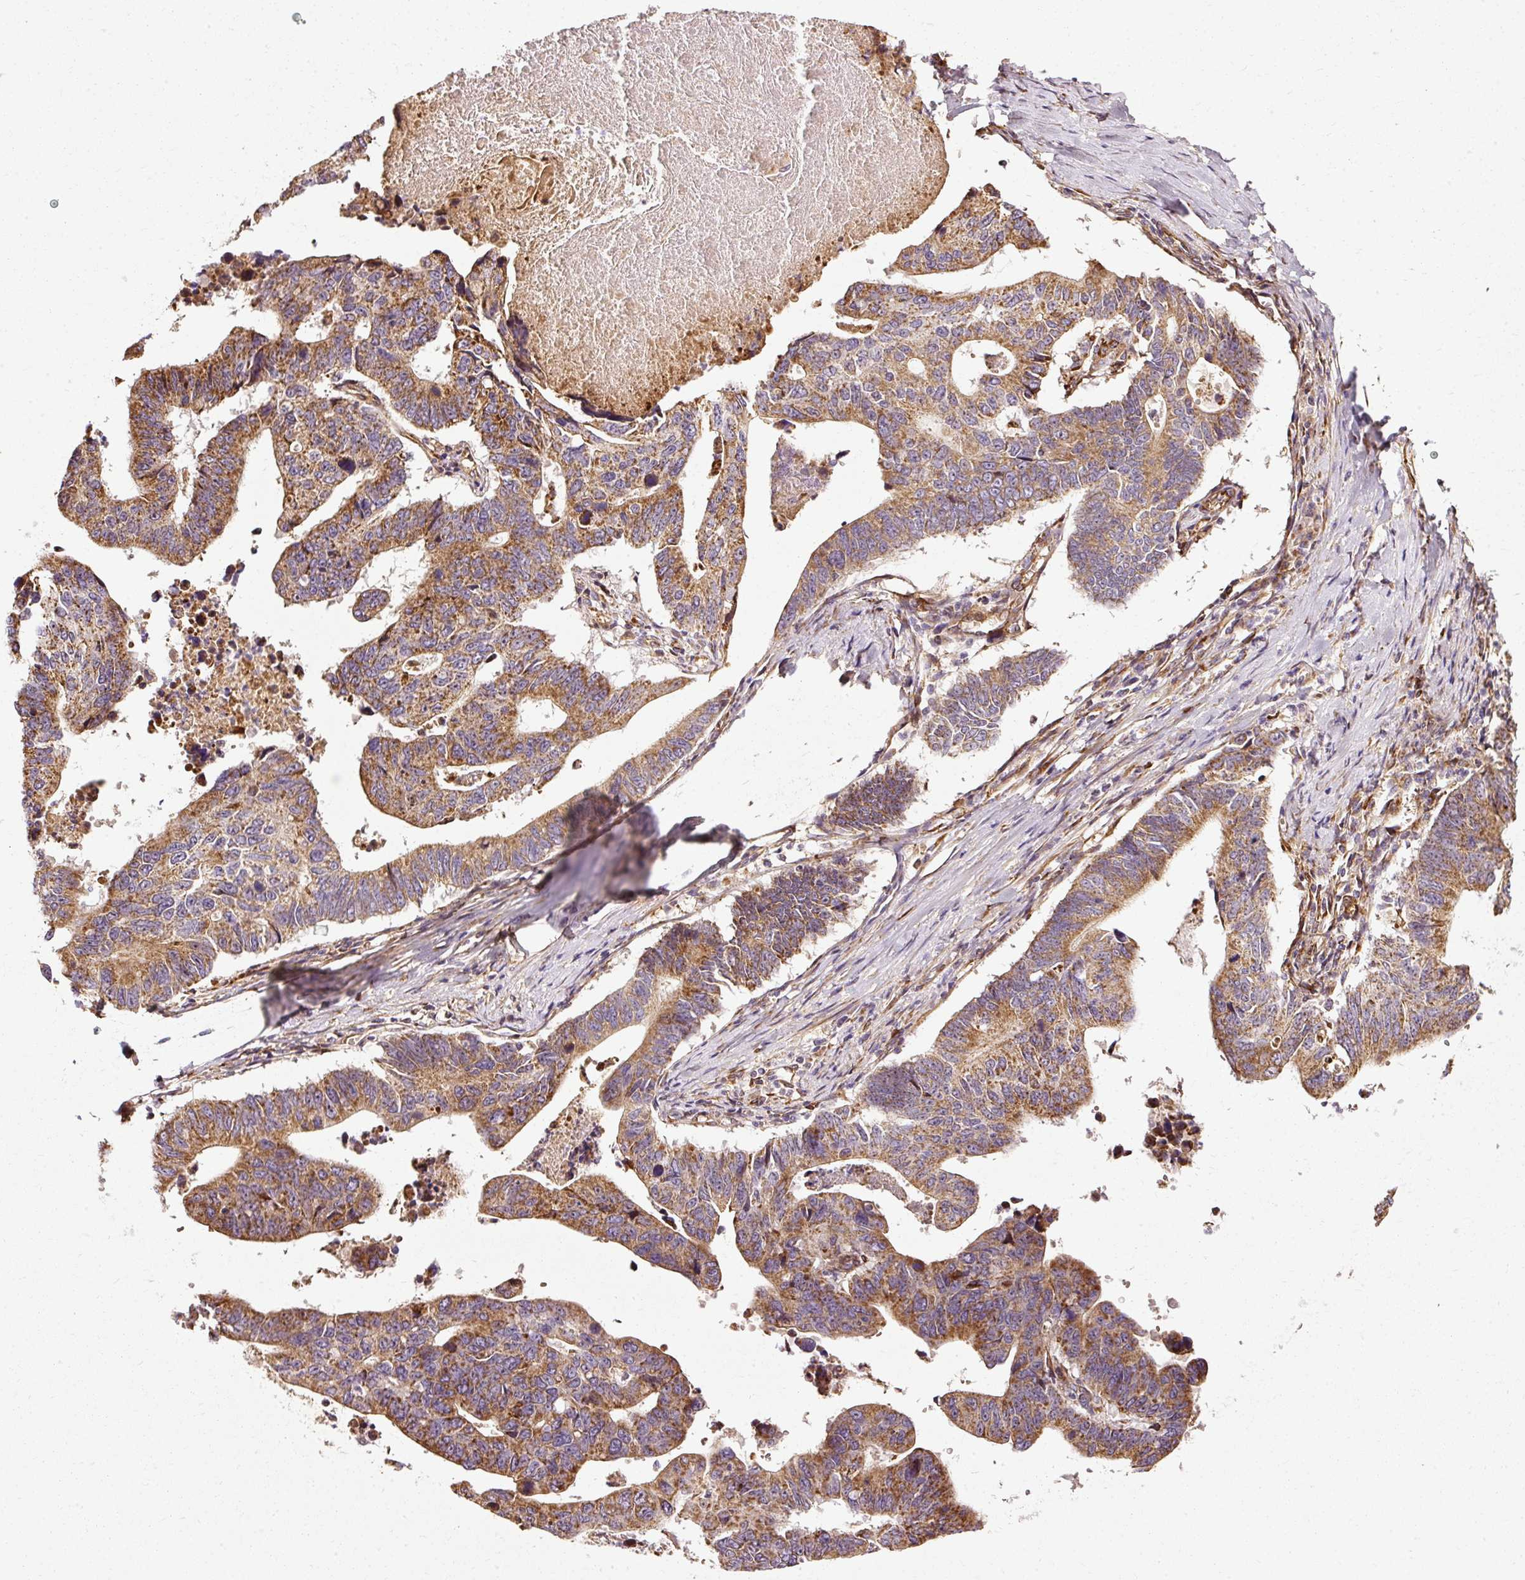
{"staining": {"intensity": "moderate", "quantity": ">75%", "location": "cytoplasmic/membranous"}, "tissue": "stomach cancer", "cell_type": "Tumor cells", "image_type": "cancer", "snomed": [{"axis": "morphology", "description": "Adenocarcinoma, NOS"}, {"axis": "topography", "description": "Stomach"}], "caption": "Protein expression analysis of stomach cancer exhibits moderate cytoplasmic/membranous staining in approximately >75% of tumor cells. Immunohistochemistry stains the protein of interest in brown and the nuclei are stained blue.", "gene": "ISCU", "patient": {"sex": "male", "age": 59}}